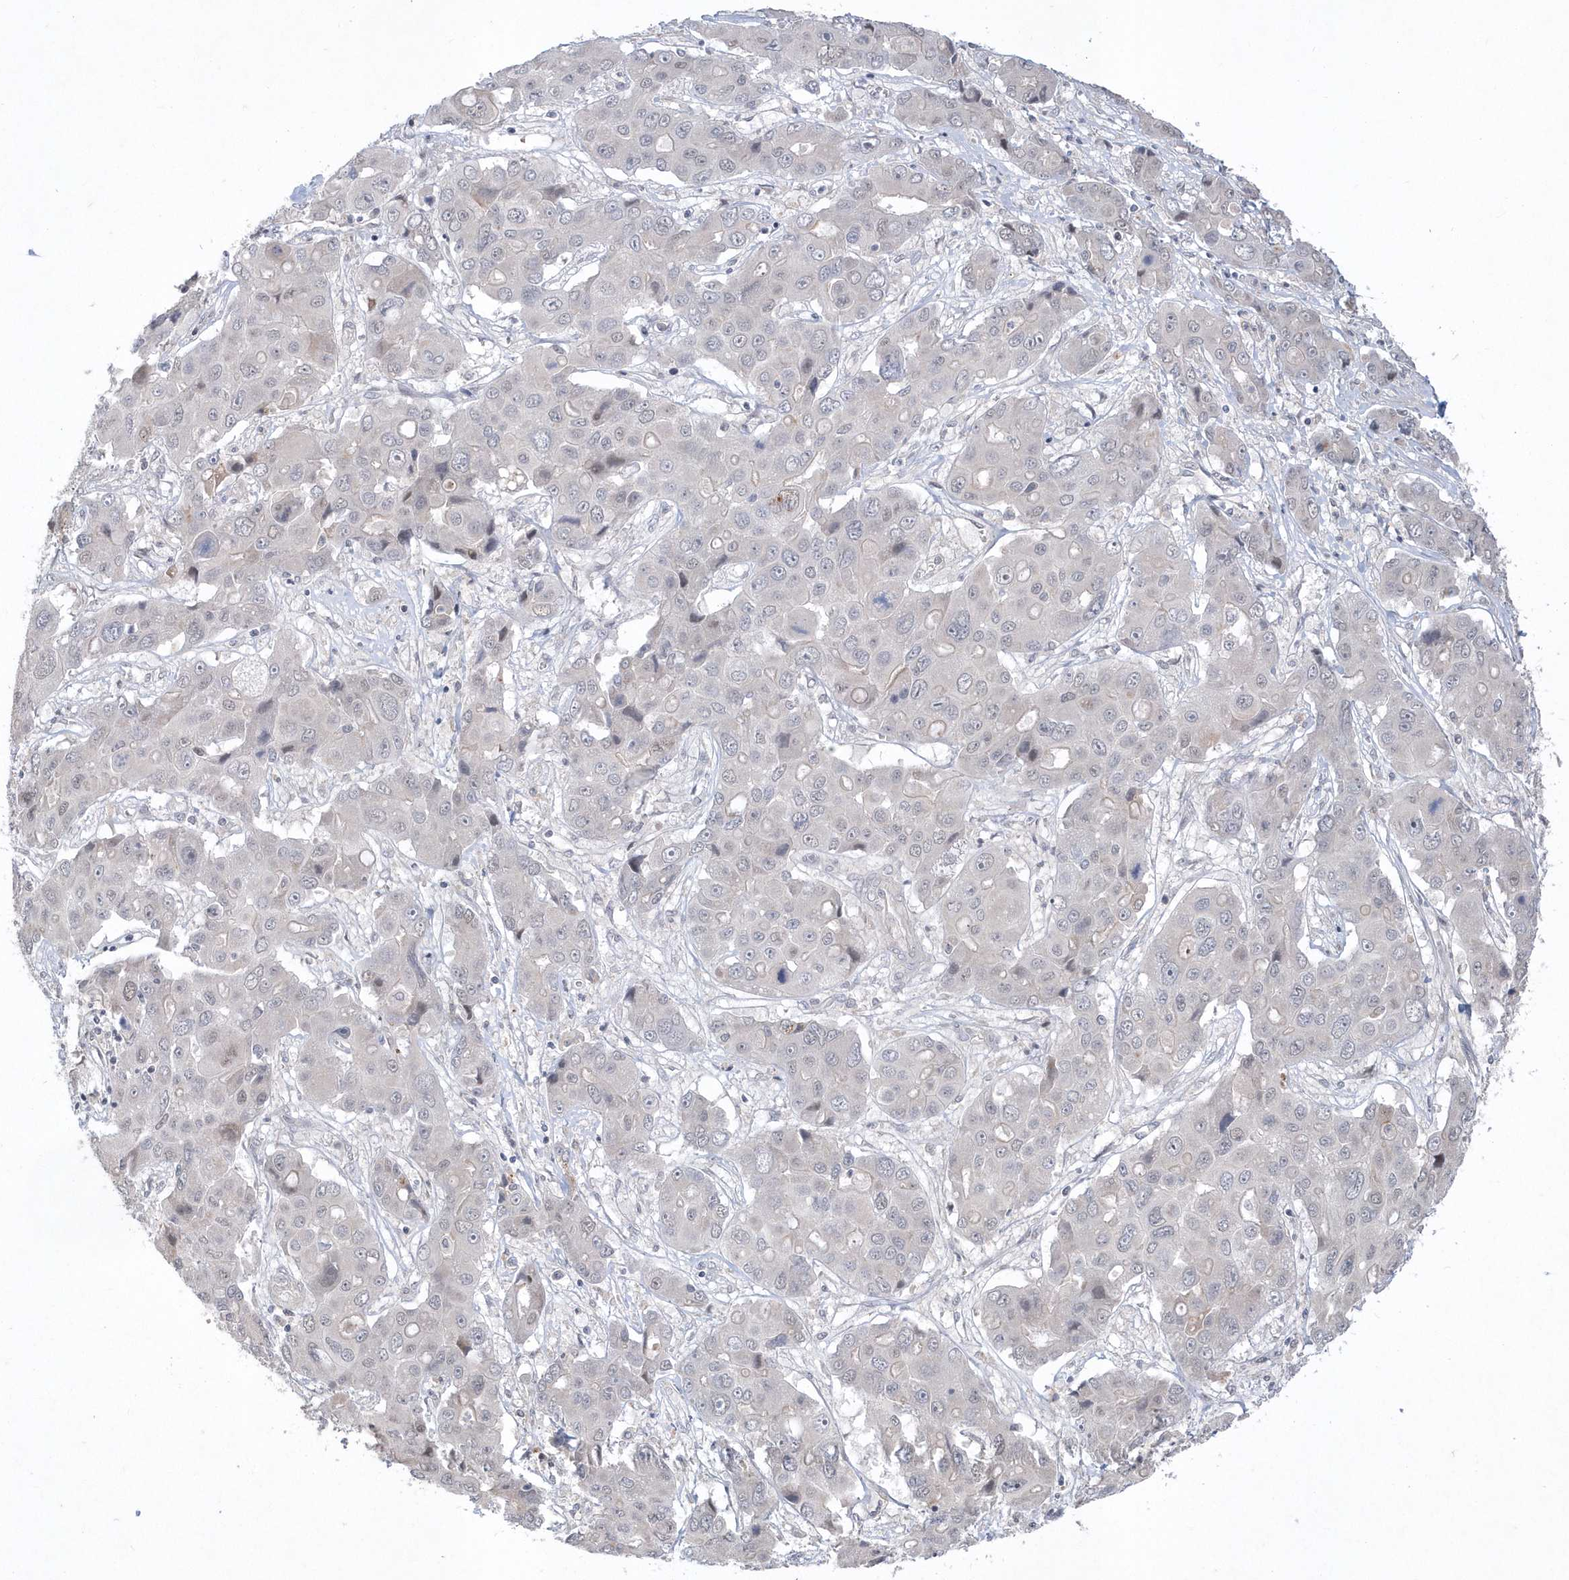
{"staining": {"intensity": "weak", "quantity": "<25%", "location": "nuclear"}, "tissue": "liver cancer", "cell_type": "Tumor cells", "image_type": "cancer", "snomed": [{"axis": "morphology", "description": "Cholangiocarcinoma"}, {"axis": "topography", "description": "Liver"}], "caption": "Tumor cells show no significant protein positivity in cholangiocarcinoma (liver).", "gene": "TSPEAR", "patient": {"sex": "male", "age": 67}}